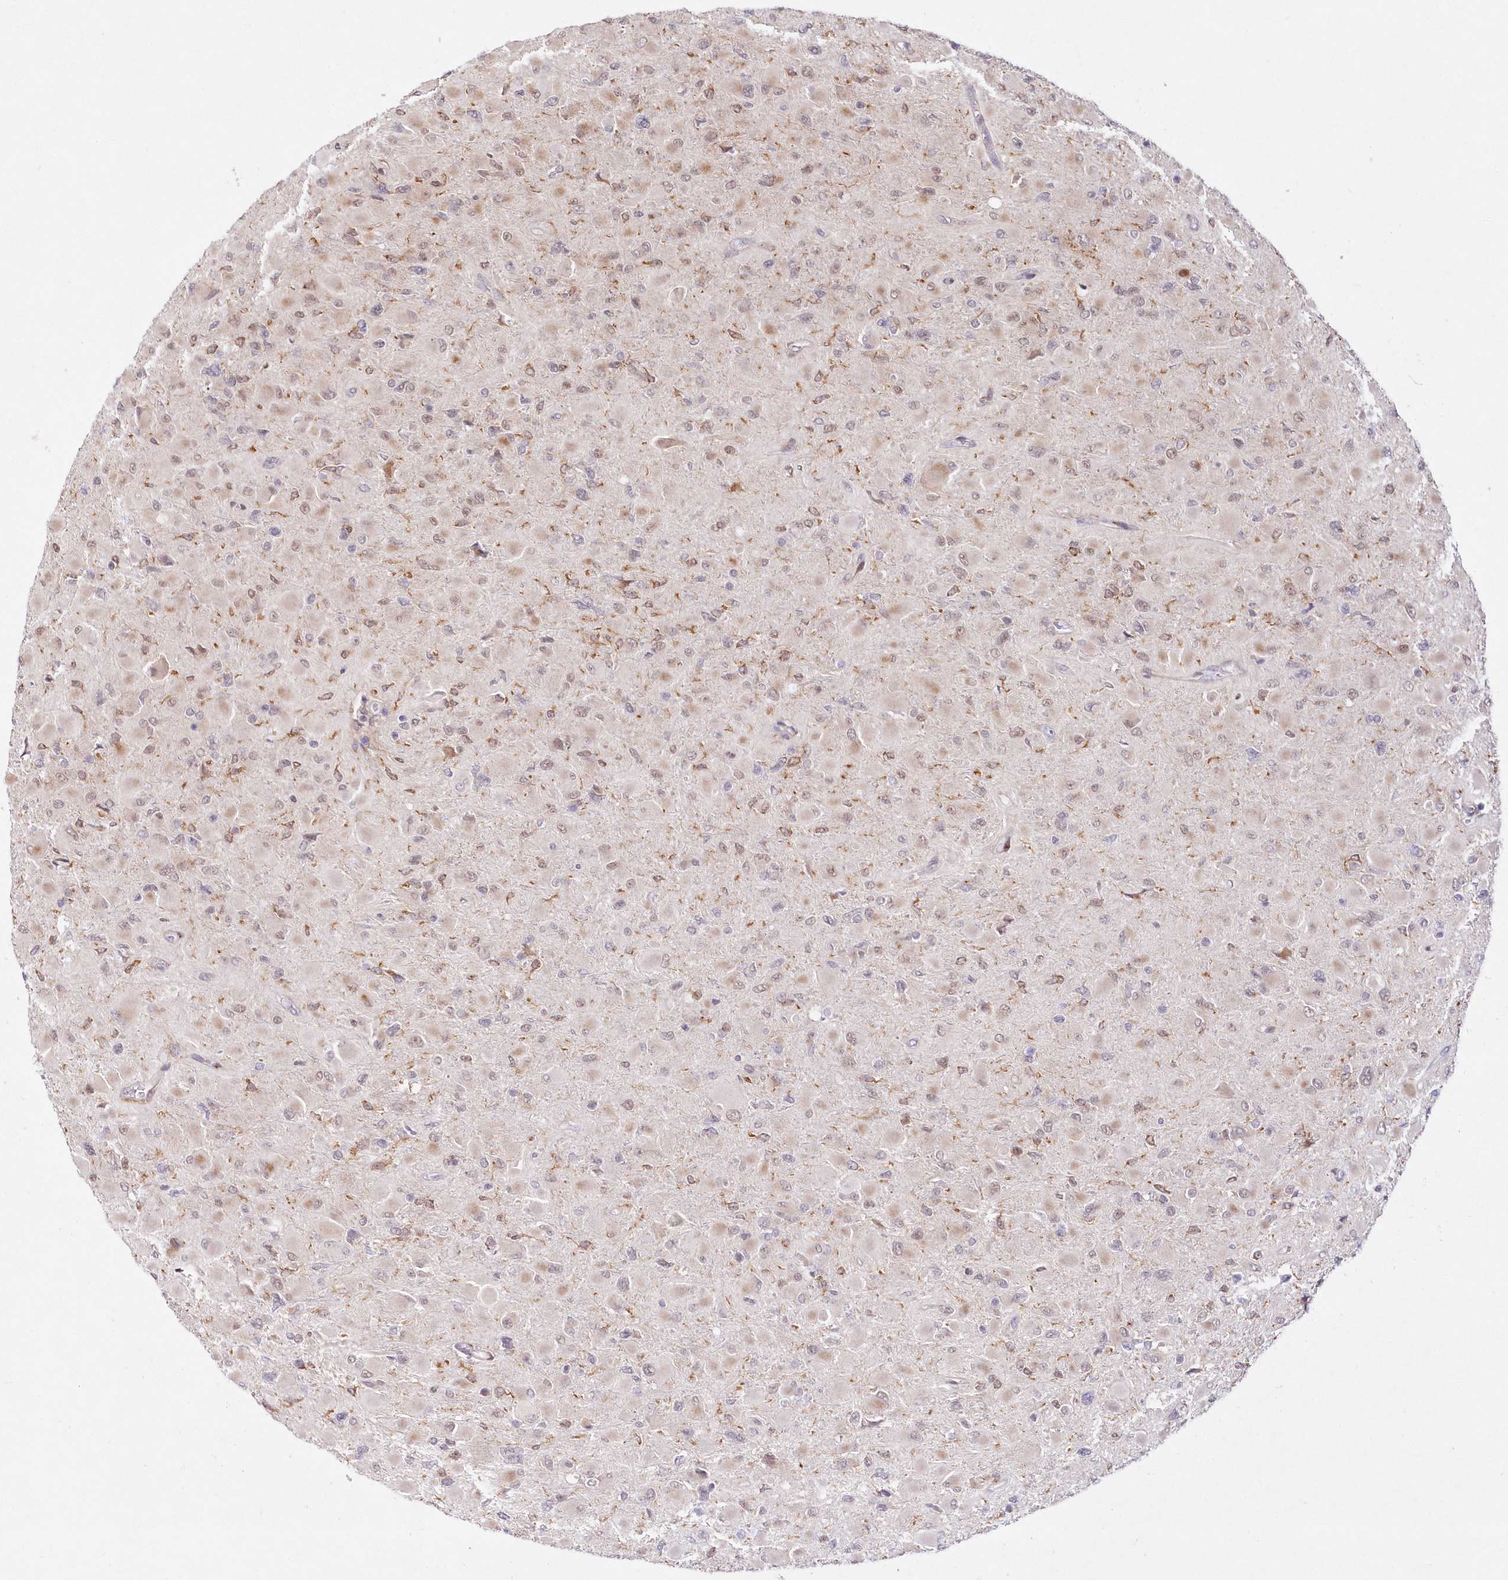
{"staining": {"intensity": "weak", "quantity": "<25%", "location": "nuclear"}, "tissue": "glioma", "cell_type": "Tumor cells", "image_type": "cancer", "snomed": [{"axis": "morphology", "description": "Glioma, malignant, High grade"}, {"axis": "topography", "description": "Cerebral cortex"}], "caption": "An immunohistochemistry micrograph of glioma is shown. There is no staining in tumor cells of glioma.", "gene": "LDB1", "patient": {"sex": "female", "age": 36}}